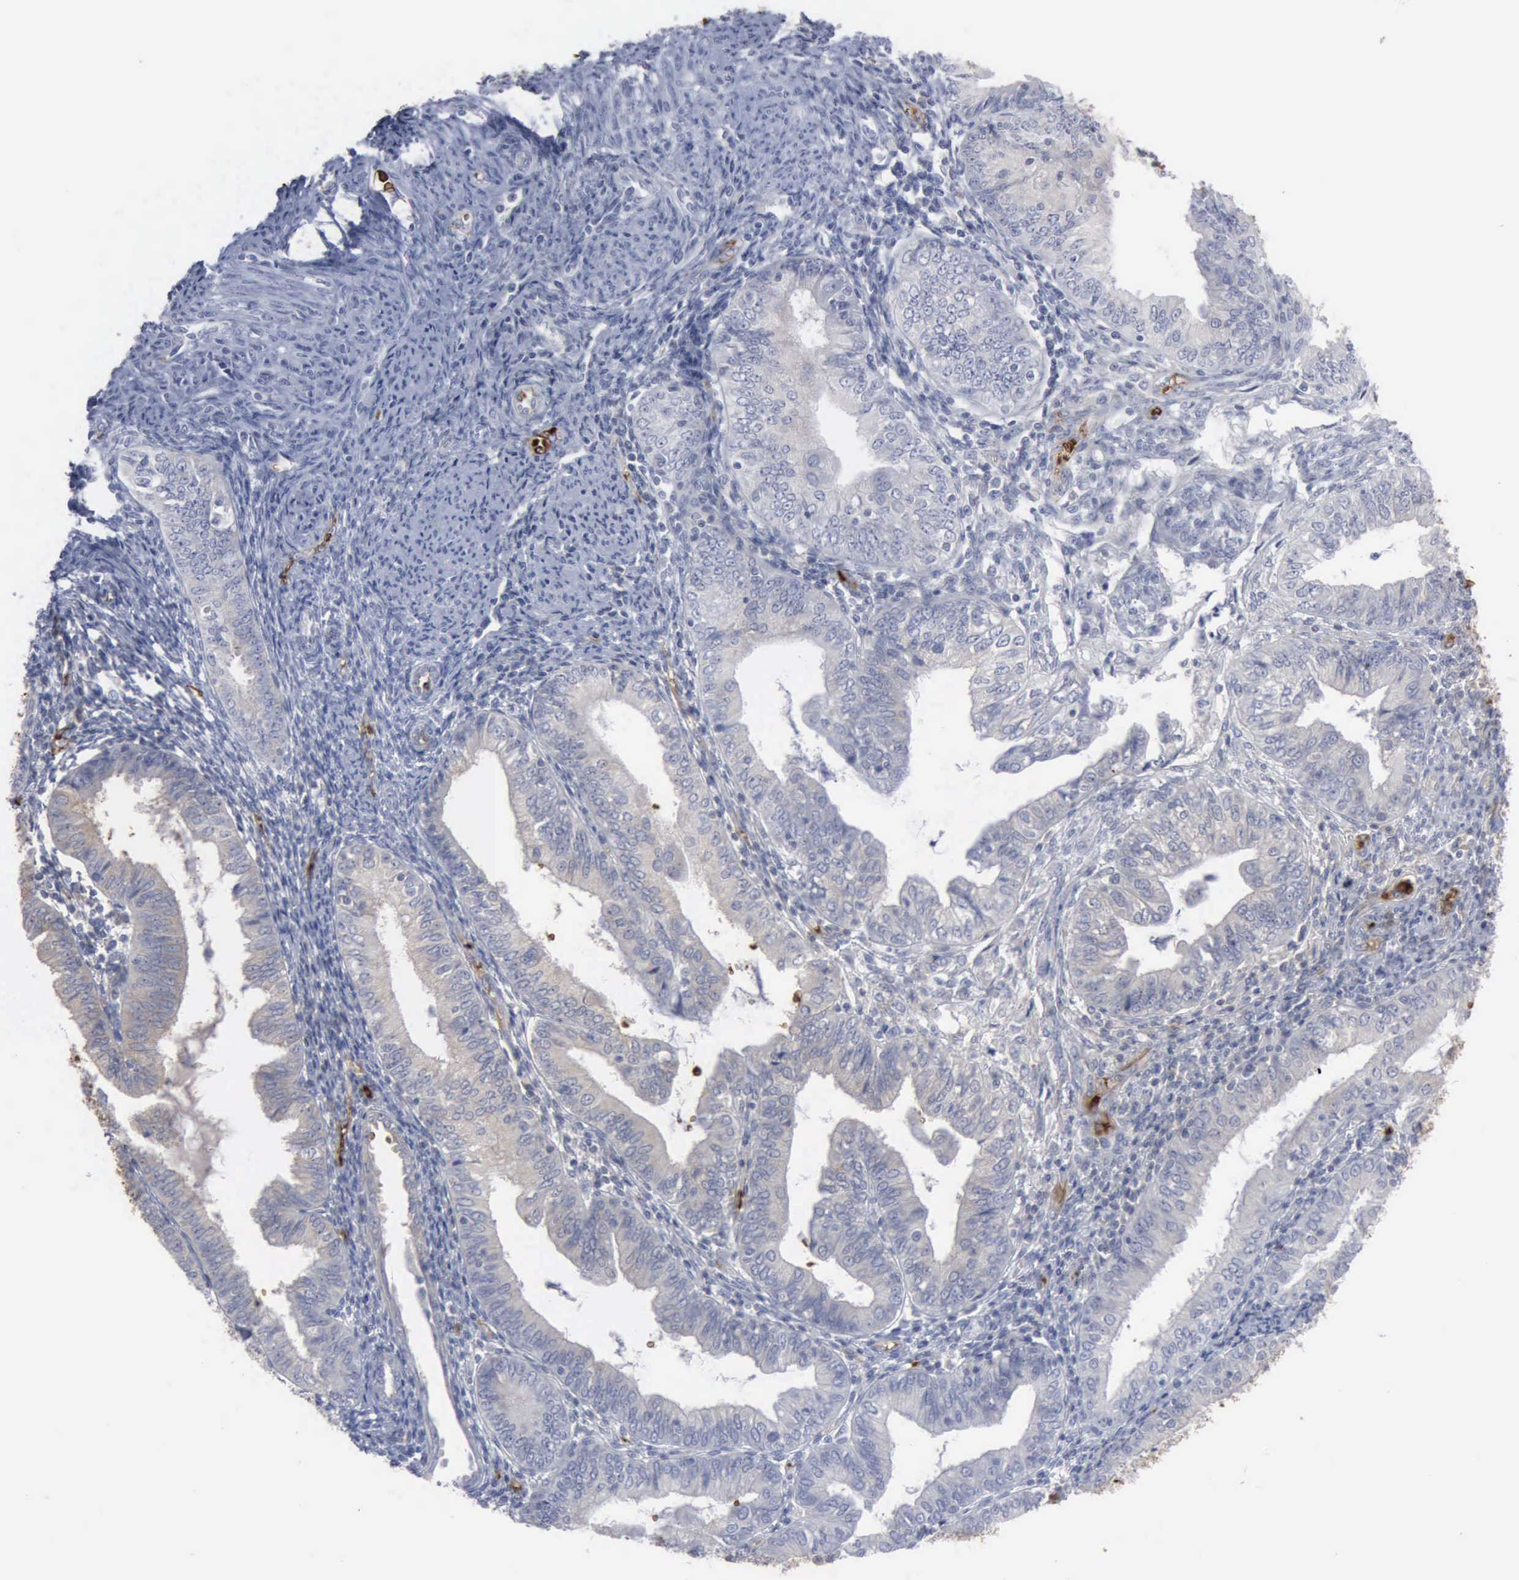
{"staining": {"intensity": "weak", "quantity": "<25%", "location": "cytoplasmic/membranous"}, "tissue": "endometrial cancer", "cell_type": "Tumor cells", "image_type": "cancer", "snomed": [{"axis": "morphology", "description": "Adenocarcinoma, NOS"}, {"axis": "topography", "description": "Endometrium"}], "caption": "Human endometrial adenocarcinoma stained for a protein using immunohistochemistry (IHC) displays no positivity in tumor cells.", "gene": "TGFB1", "patient": {"sex": "female", "age": 55}}